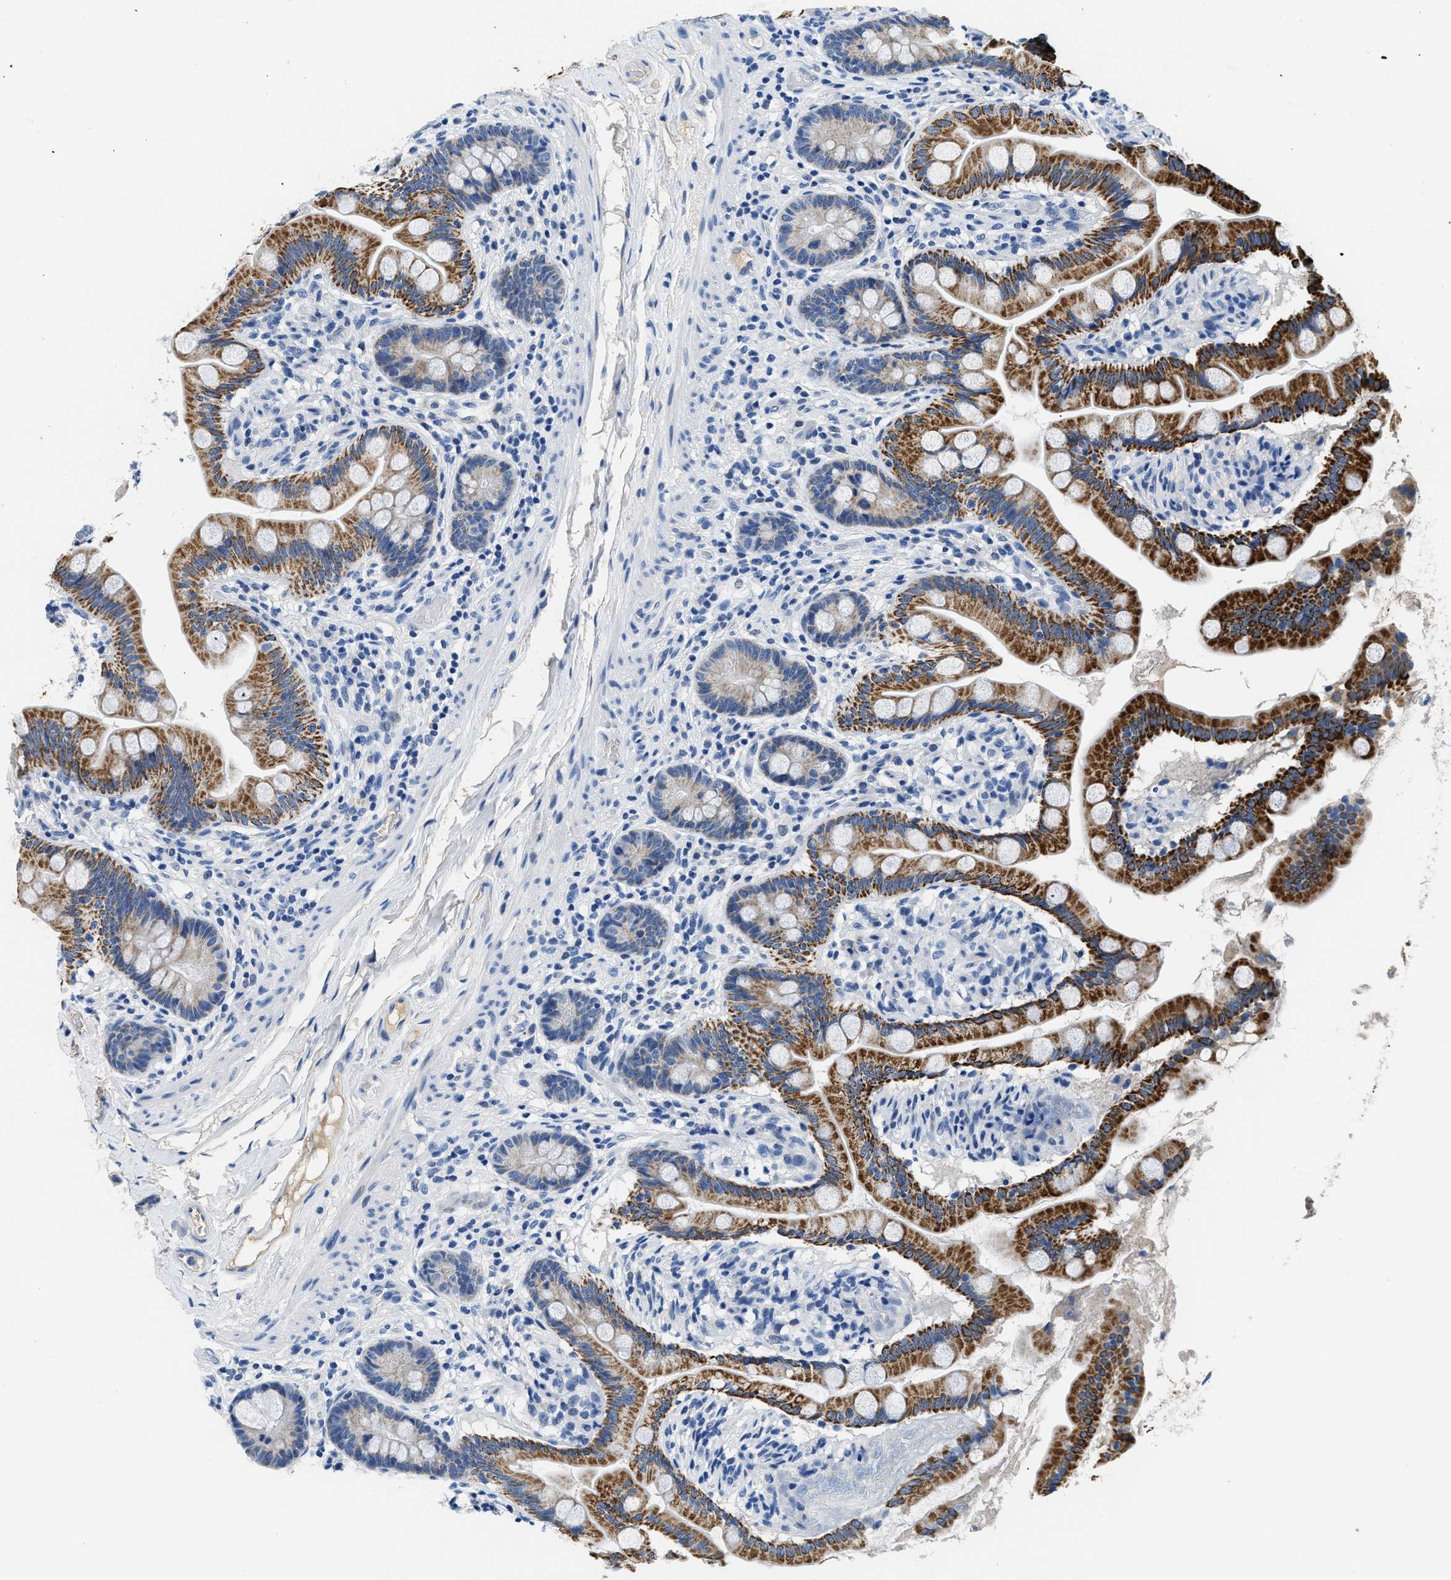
{"staining": {"intensity": "strong", "quantity": "25%-75%", "location": "cytoplasmic/membranous"}, "tissue": "small intestine", "cell_type": "Glandular cells", "image_type": "normal", "snomed": [{"axis": "morphology", "description": "Normal tissue, NOS"}, {"axis": "topography", "description": "Small intestine"}], "caption": "Small intestine stained with DAB (3,3'-diaminobenzidine) immunohistochemistry (IHC) displays high levels of strong cytoplasmic/membranous expression in approximately 25%-75% of glandular cells.", "gene": "PCK2", "patient": {"sex": "female", "age": 56}}